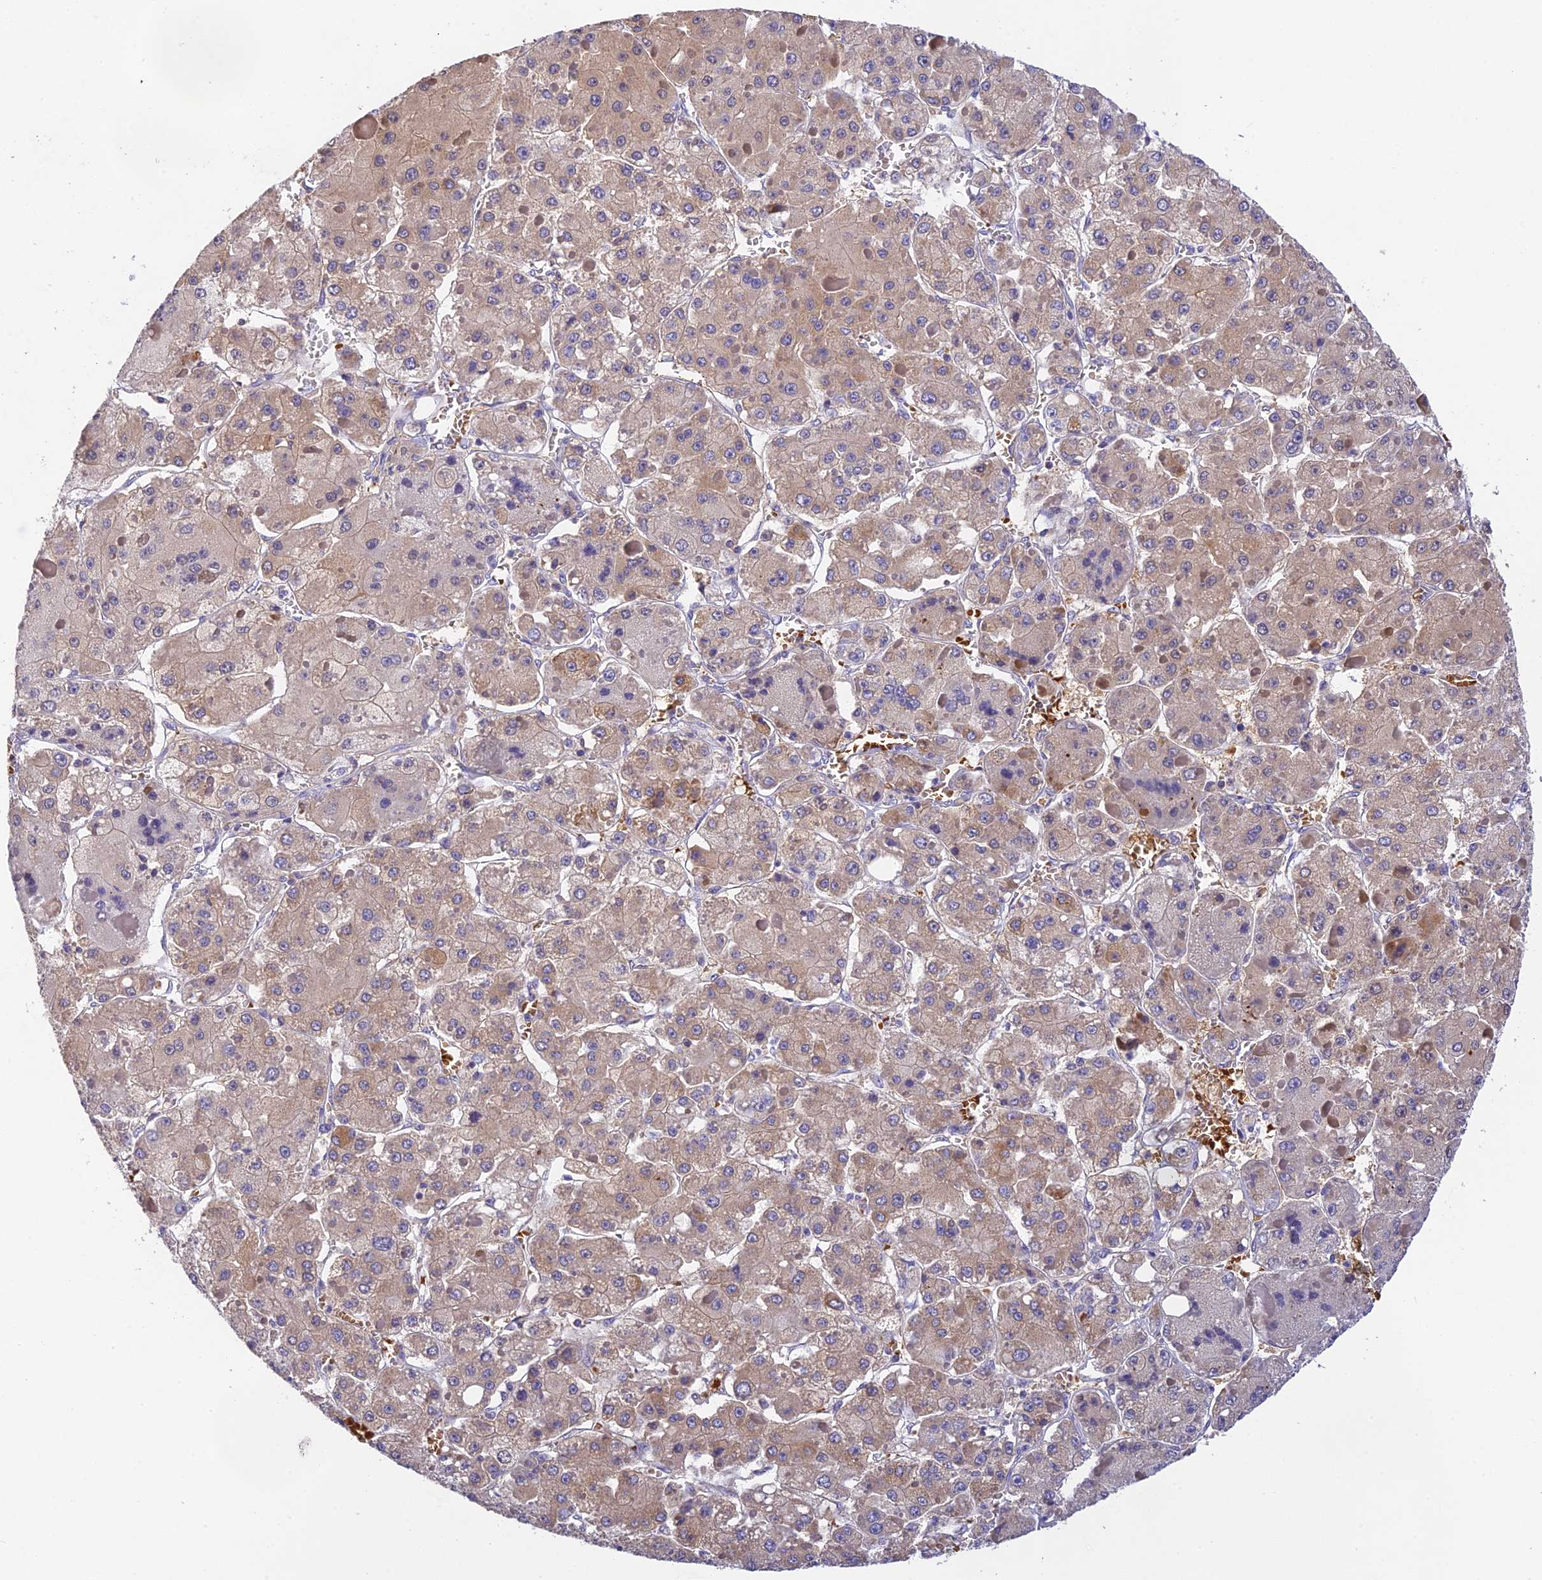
{"staining": {"intensity": "moderate", "quantity": "25%-75%", "location": "cytoplasmic/membranous"}, "tissue": "liver cancer", "cell_type": "Tumor cells", "image_type": "cancer", "snomed": [{"axis": "morphology", "description": "Carcinoma, Hepatocellular, NOS"}, {"axis": "topography", "description": "Liver"}], "caption": "Immunohistochemical staining of liver cancer demonstrates moderate cytoplasmic/membranous protein positivity in about 25%-75% of tumor cells.", "gene": "HDHD2", "patient": {"sex": "female", "age": 73}}